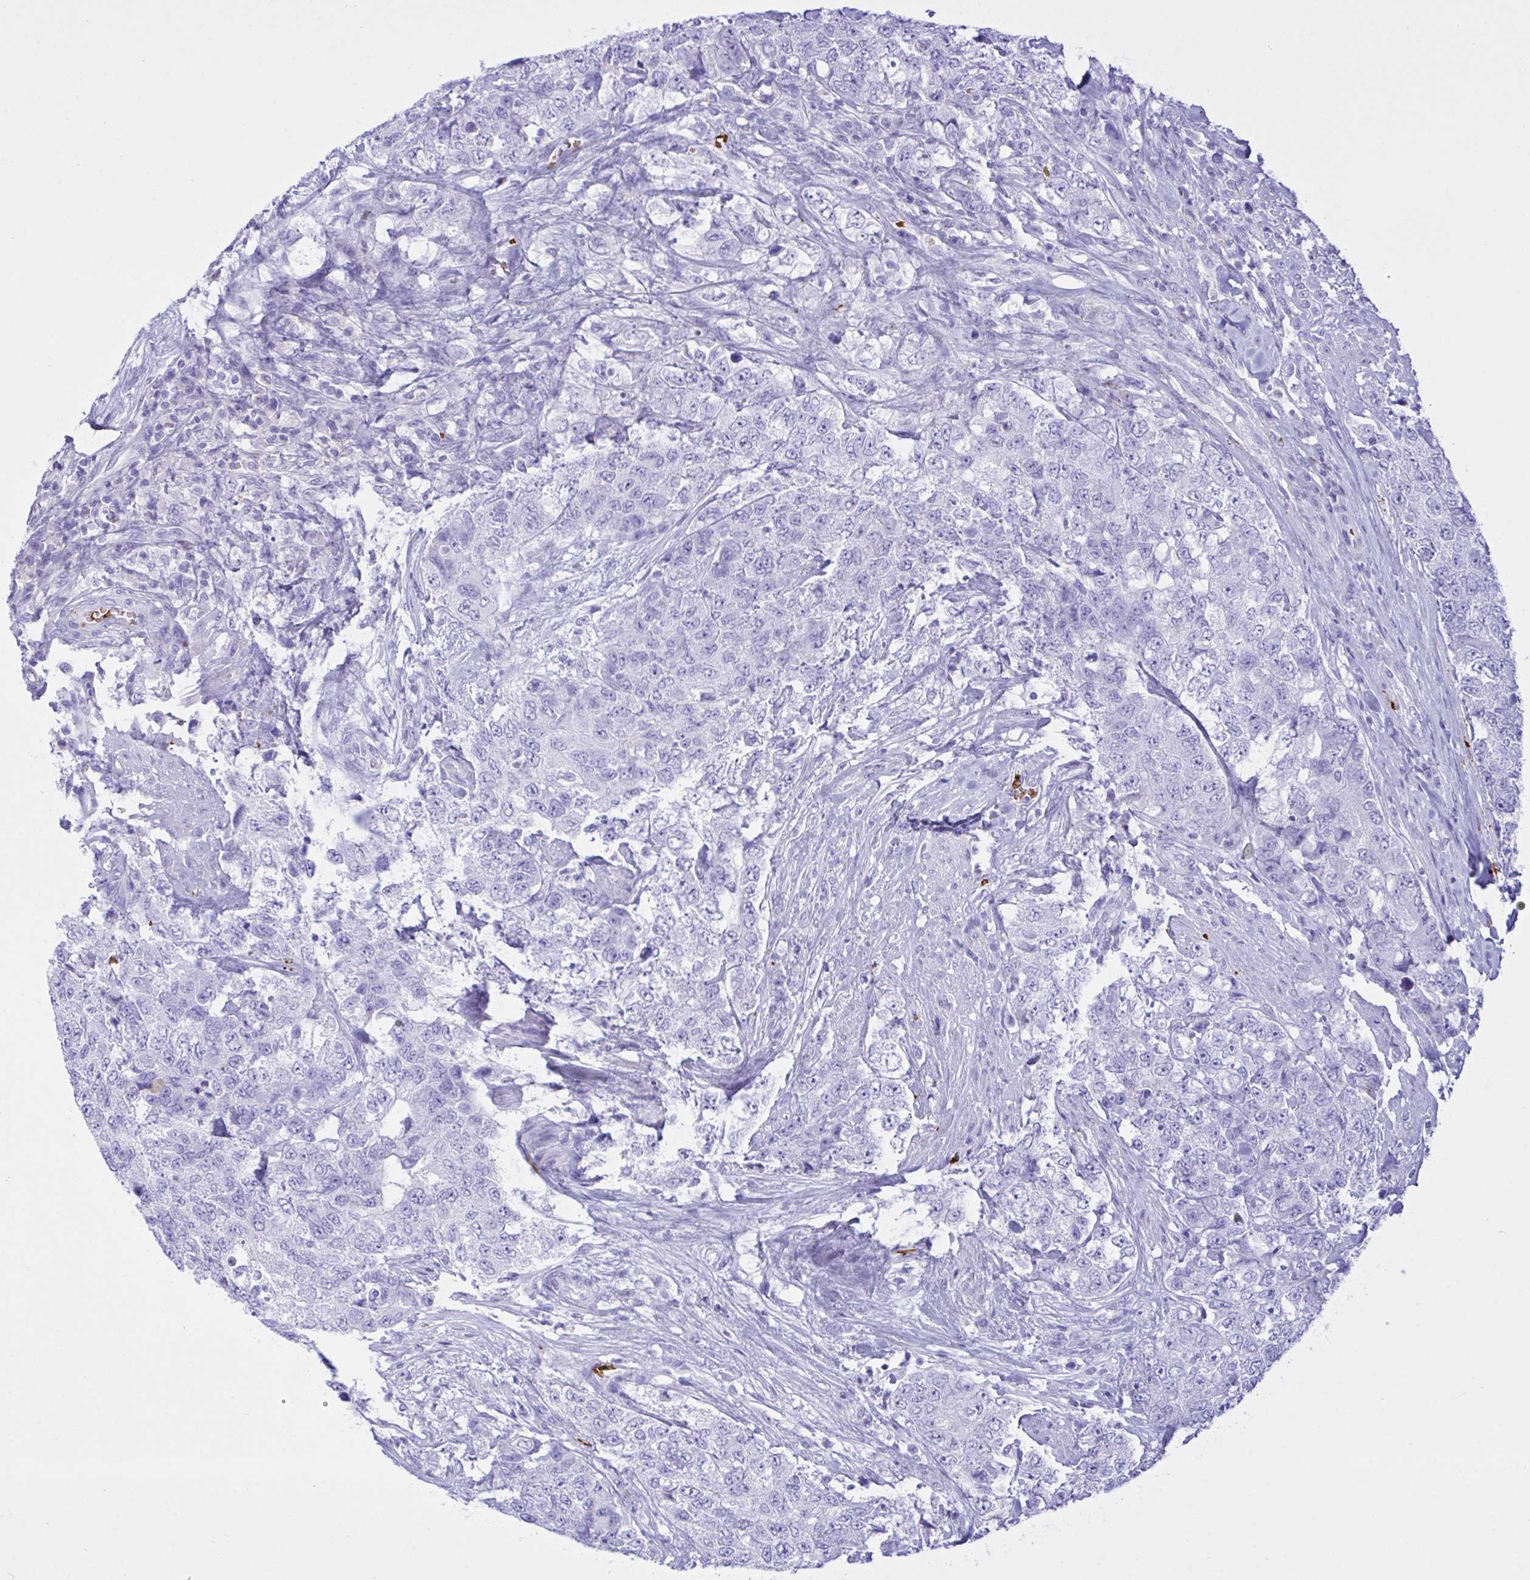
{"staining": {"intensity": "negative", "quantity": "none", "location": "none"}, "tissue": "urothelial cancer", "cell_type": "Tumor cells", "image_type": "cancer", "snomed": [{"axis": "morphology", "description": "Urothelial carcinoma, High grade"}, {"axis": "topography", "description": "Urinary bladder"}], "caption": "IHC micrograph of human urothelial cancer stained for a protein (brown), which displays no positivity in tumor cells.", "gene": "ZNF221", "patient": {"sex": "female", "age": 78}}